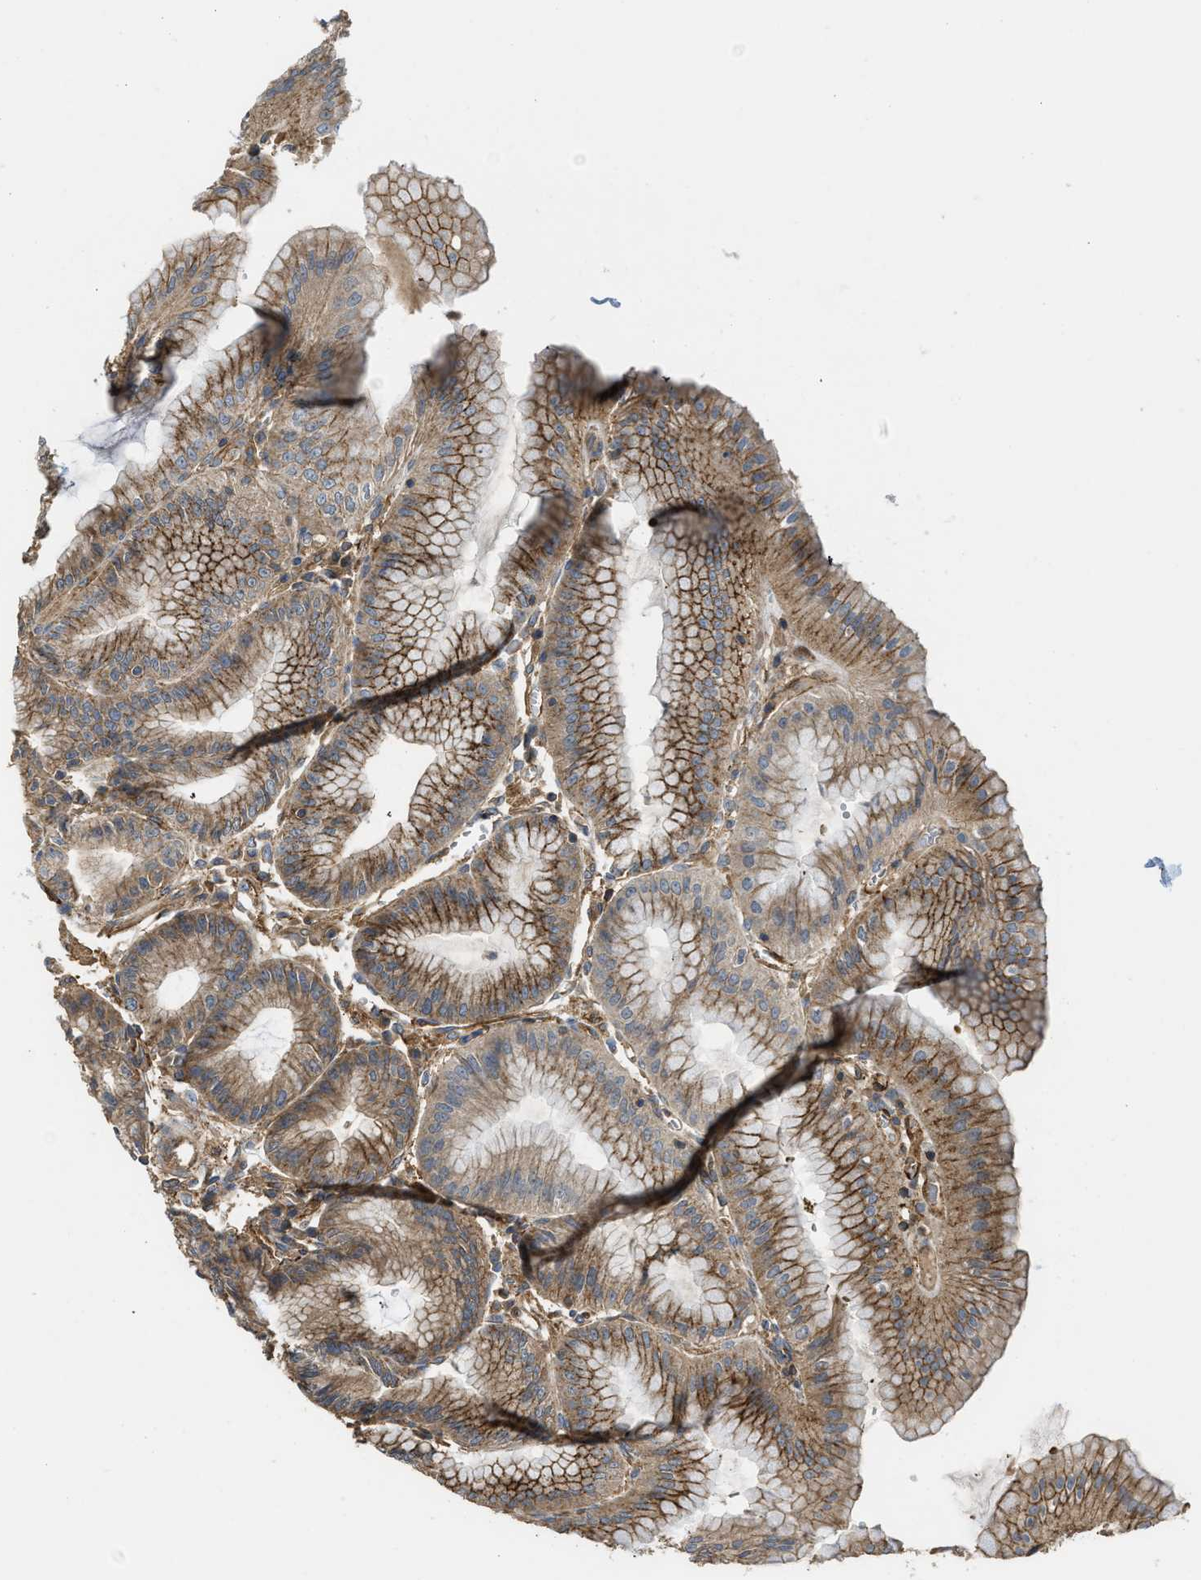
{"staining": {"intensity": "moderate", "quantity": ">75%", "location": "cytoplasmic/membranous"}, "tissue": "stomach", "cell_type": "Glandular cells", "image_type": "normal", "snomed": [{"axis": "morphology", "description": "Normal tissue, NOS"}, {"axis": "topography", "description": "Stomach, lower"}], "caption": "Brown immunohistochemical staining in unremarkable stomach reveals moderate cytoplasmic/membranous expression in approximately >75% of glandular cells. Ihc stains the protein of interest in brown and the nuclei are stained blue.", "gene": "BAG4", "patient": {"sex": "male", "age": 71}}